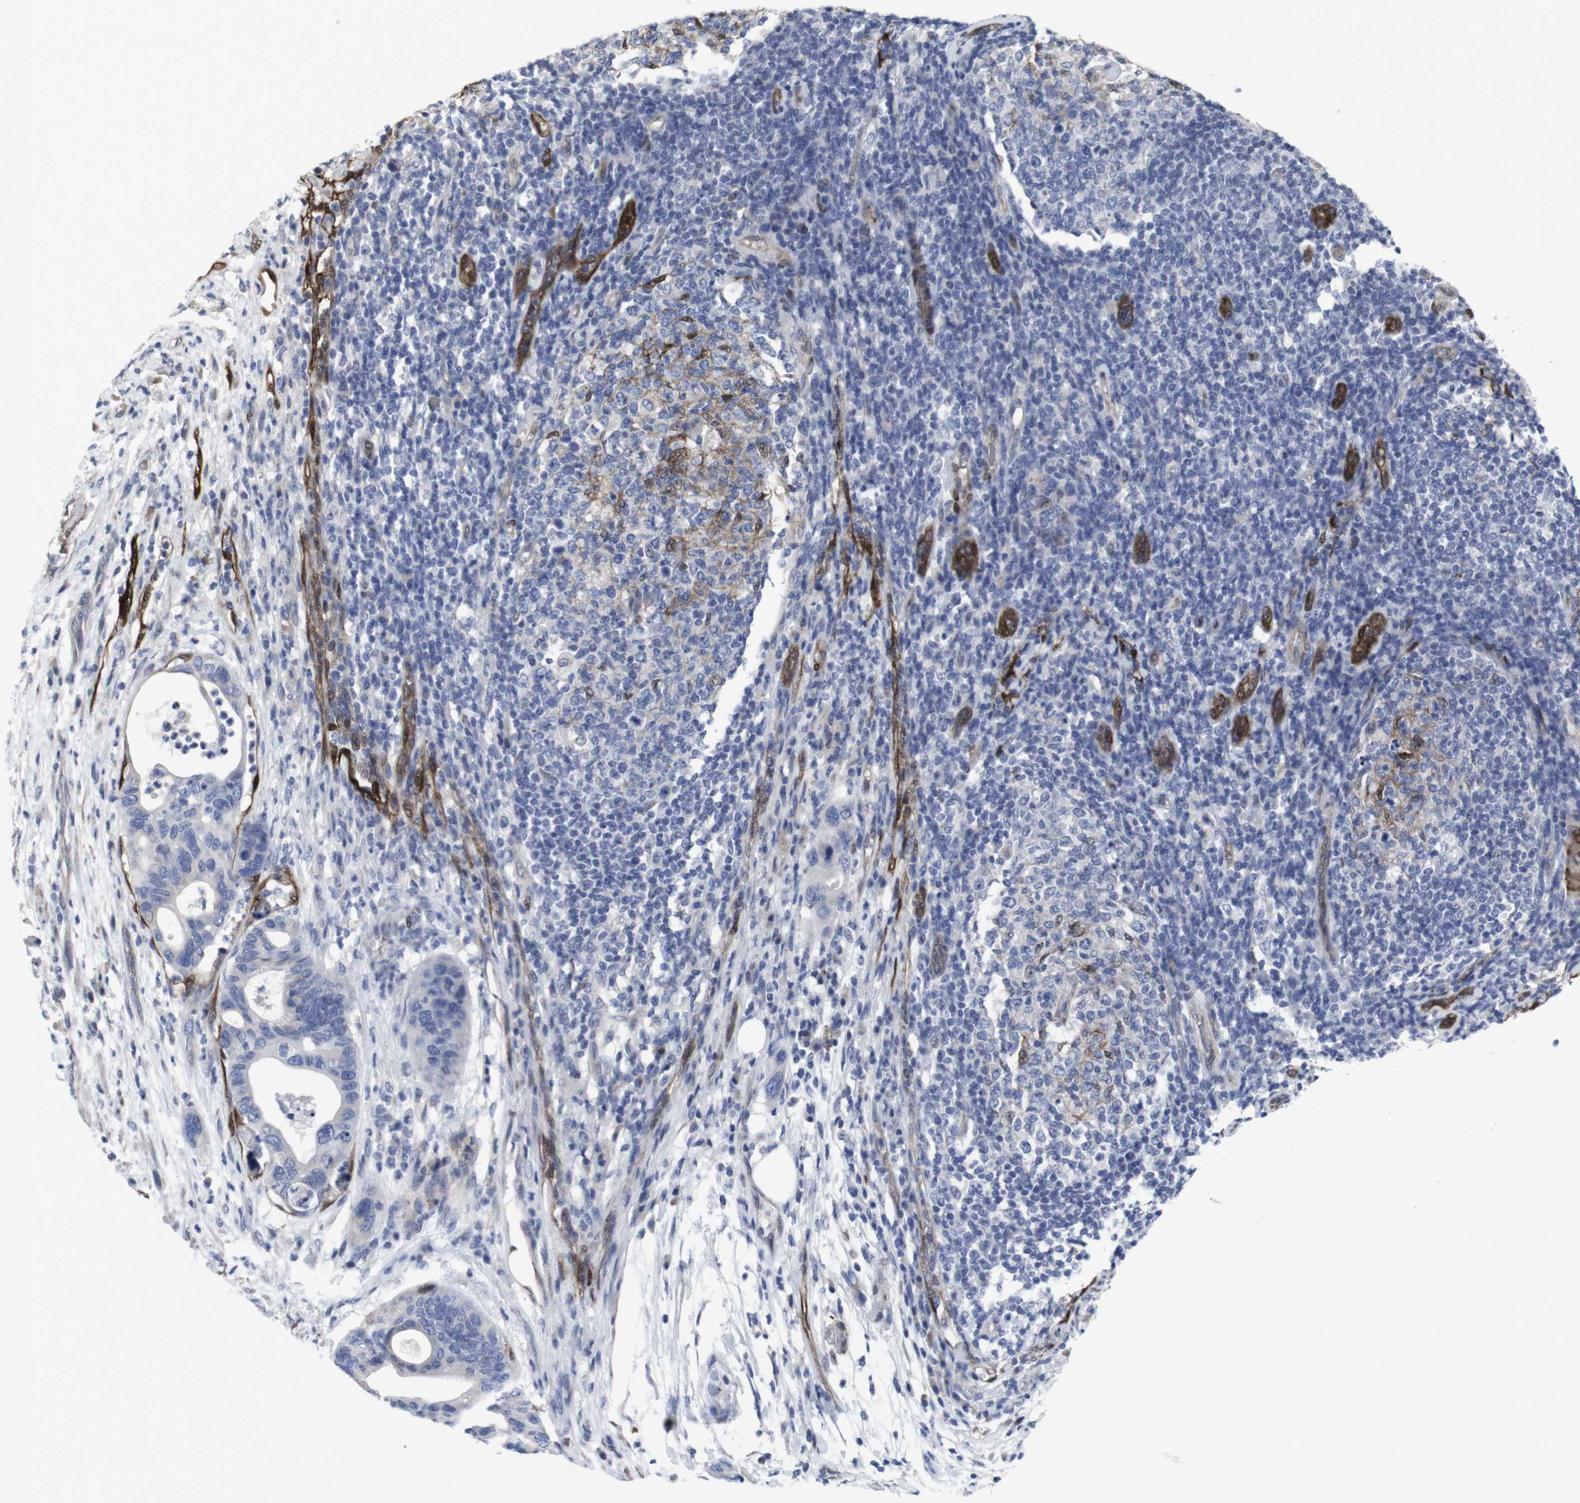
{"staining": {"intensity": "moderate", "quantity": "<25%", "location": "cytoplasmic/membranous"}, "tissue": "pancreatic cancer", "cell_type": "Tumor cells", "image_type": "cancer", "snomed": [{"axis": "morphology", "description": "Adenocarcinoma, NOS"}, {"axis": "topography", "description": "Pancreas"}], "caption": "Pancreatic cancer (adenocarcinoma) stained with a protein marker reveals moderate staining in tumor cells.", "gene": "SNCG", "patient": {"sex": "female", "age": 71}}